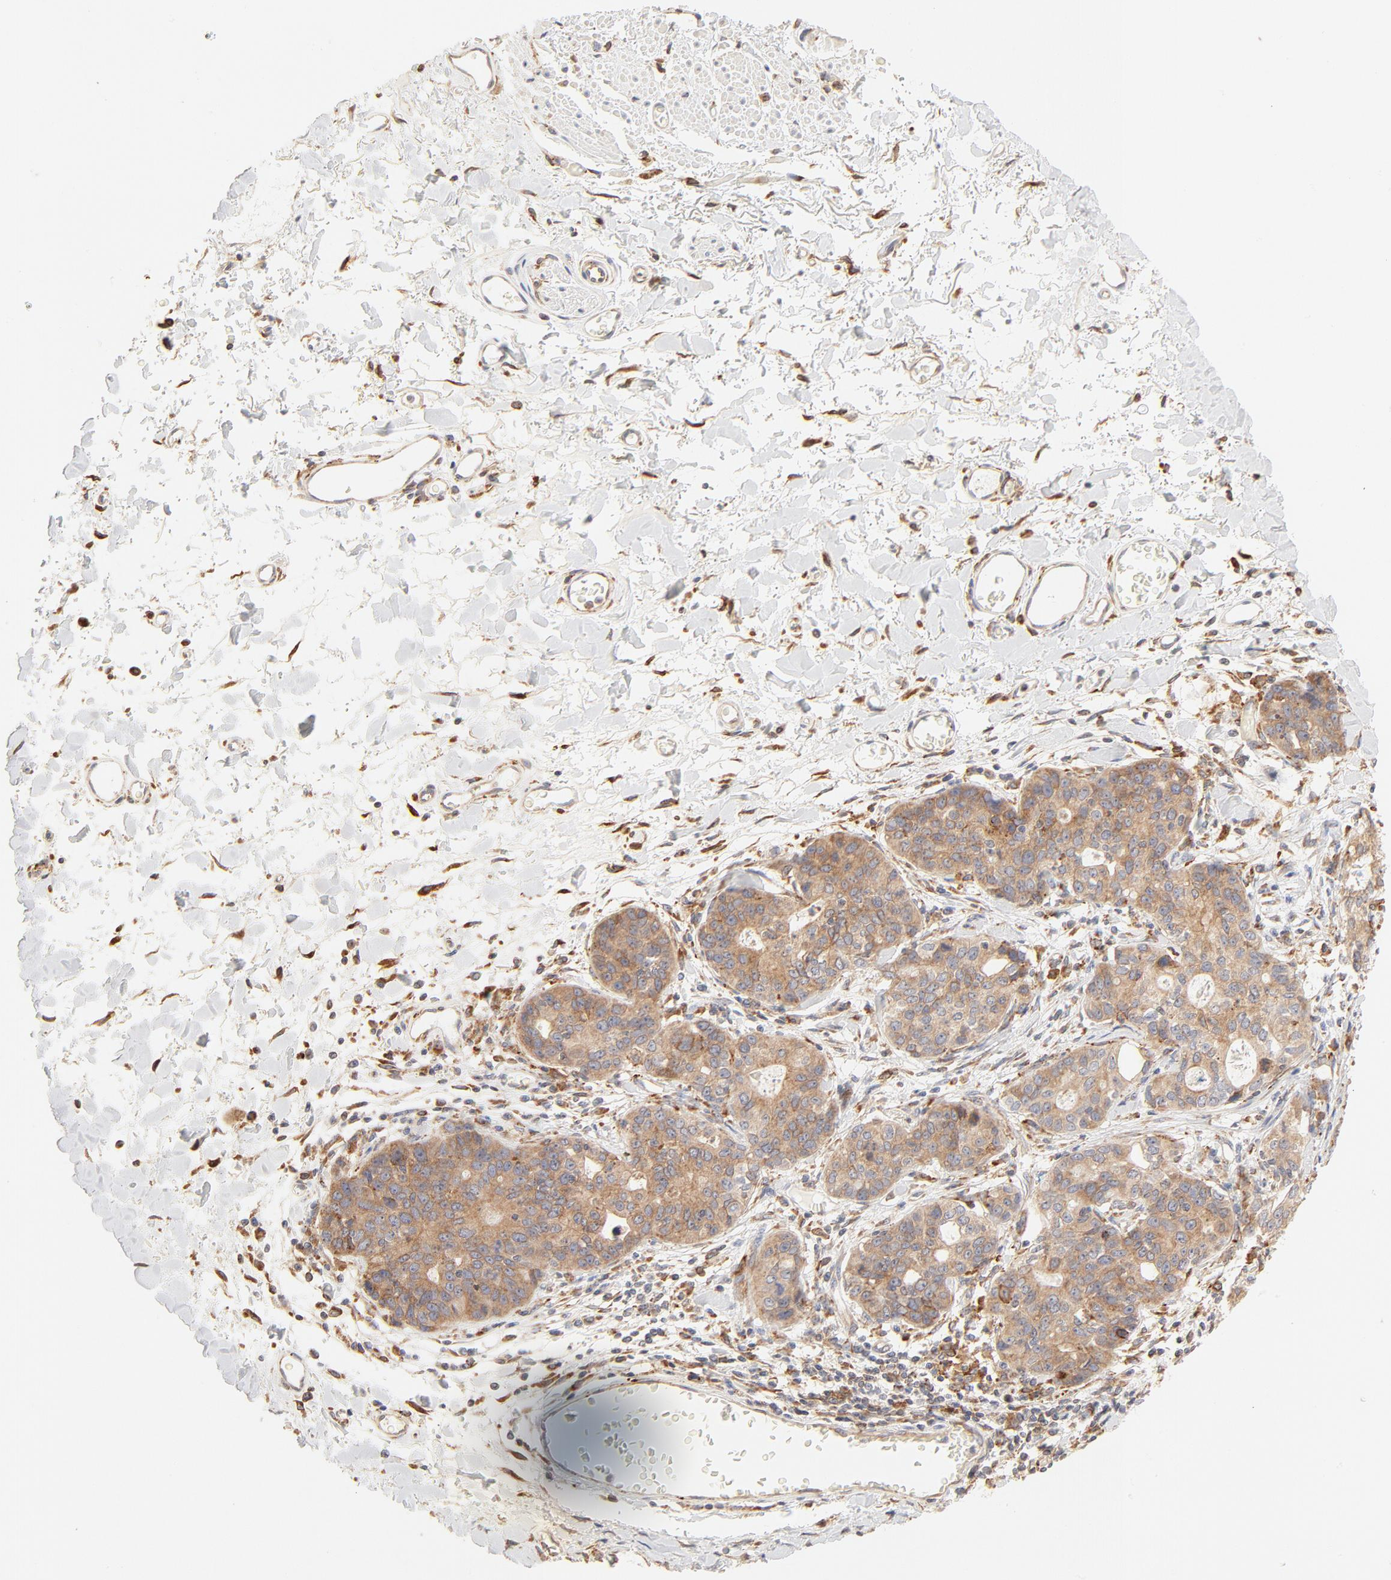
{"staining": {"intensity": "strong", "quantity": ">75%", "location": "cytoplasmic/membranous"}, "tissue": "stomach cancer", "cell_type": "Tumor cells", "image_type": "cancer", "snomed": [{"axis": "morphology", "description": "Adenocarcinoma, NOS"}, {"axis": "topography", "description": "Esophagus"}, {"axis": "topography", "description": "Stomach"}], "caption": "Stomach adenocarcinoma stained for a protein reveals strong cytoplasmic/membranous positivity in tumor cells. The protein of interest is shown in brown color, while the nuclei are stained blue.", "gene": "PARP12", "patient": {"sex": "male", "age": 74}}